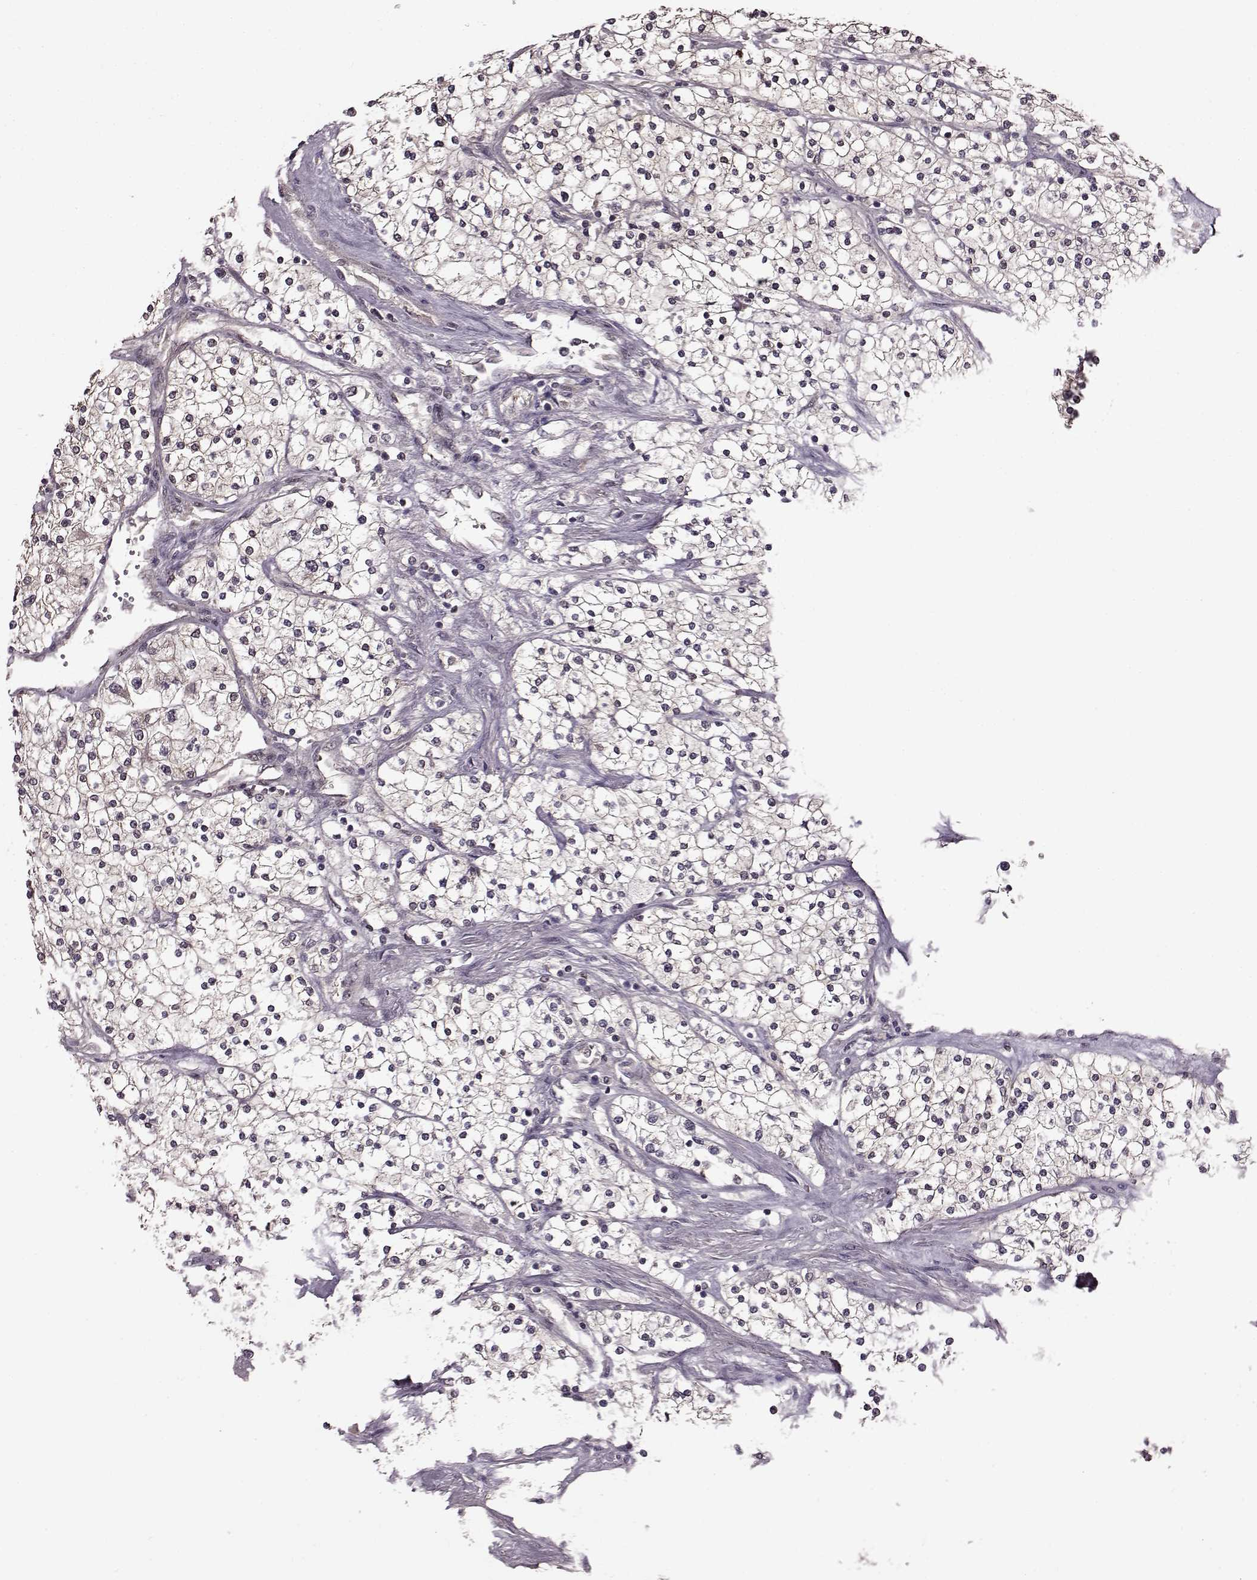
{"staining": {"intensity": "negative", "quantity": "none", "location": "none"}, "tissue": "renal cancer", "cell_type": "Tumor cells", "image_type": "cancer", "snomed": [{"axis": "morphology", "description": "Adenocarcinoma, NOS"}, {"axis": "topography", "description": "Kidney"}], "caption": "An image of renal cancer (adenocarcinoma) stained for a protein reveals no brown staining in tumor cells.", "gene": "FTO", "patient": {"sex": "male", "age": 80}}